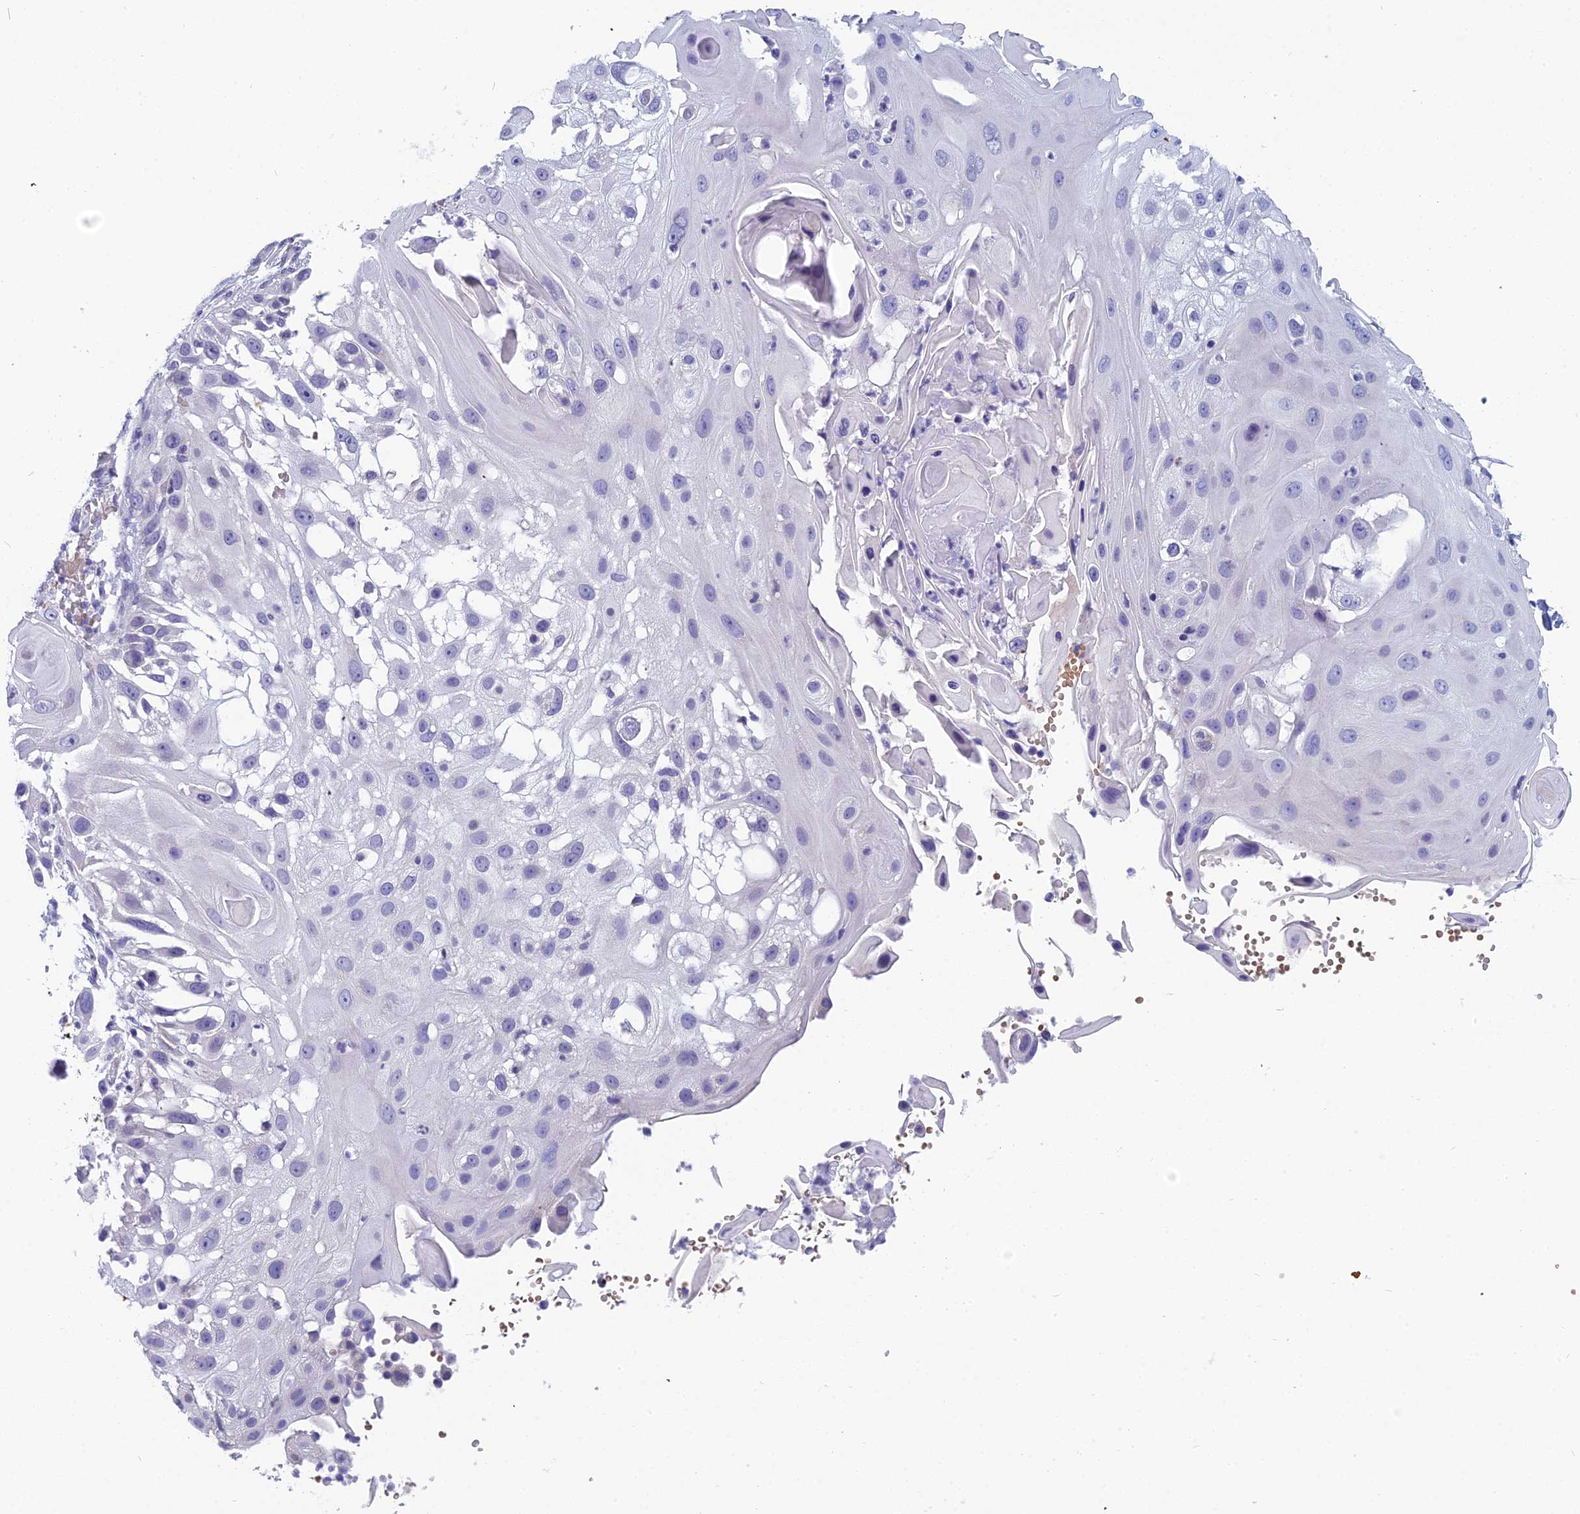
{"staining": {"intensity": "negative", "quantity": "none", "location": "none"}, "tissue": "skin cancer", "cell_type": "Tumor cells", "image_type": "cancer", "snomed": [{"axis": "morphology", "description": "Squamous cell carcinoma, NOS"}, {"axis": "topography", "description": "Skin"}], "caption": "Skin cancer was stained to show a protein in brown. There is no significant positivity in tumor cells.", "gene": "RBM41", "patient": {"sex": "female", "age": 44}}